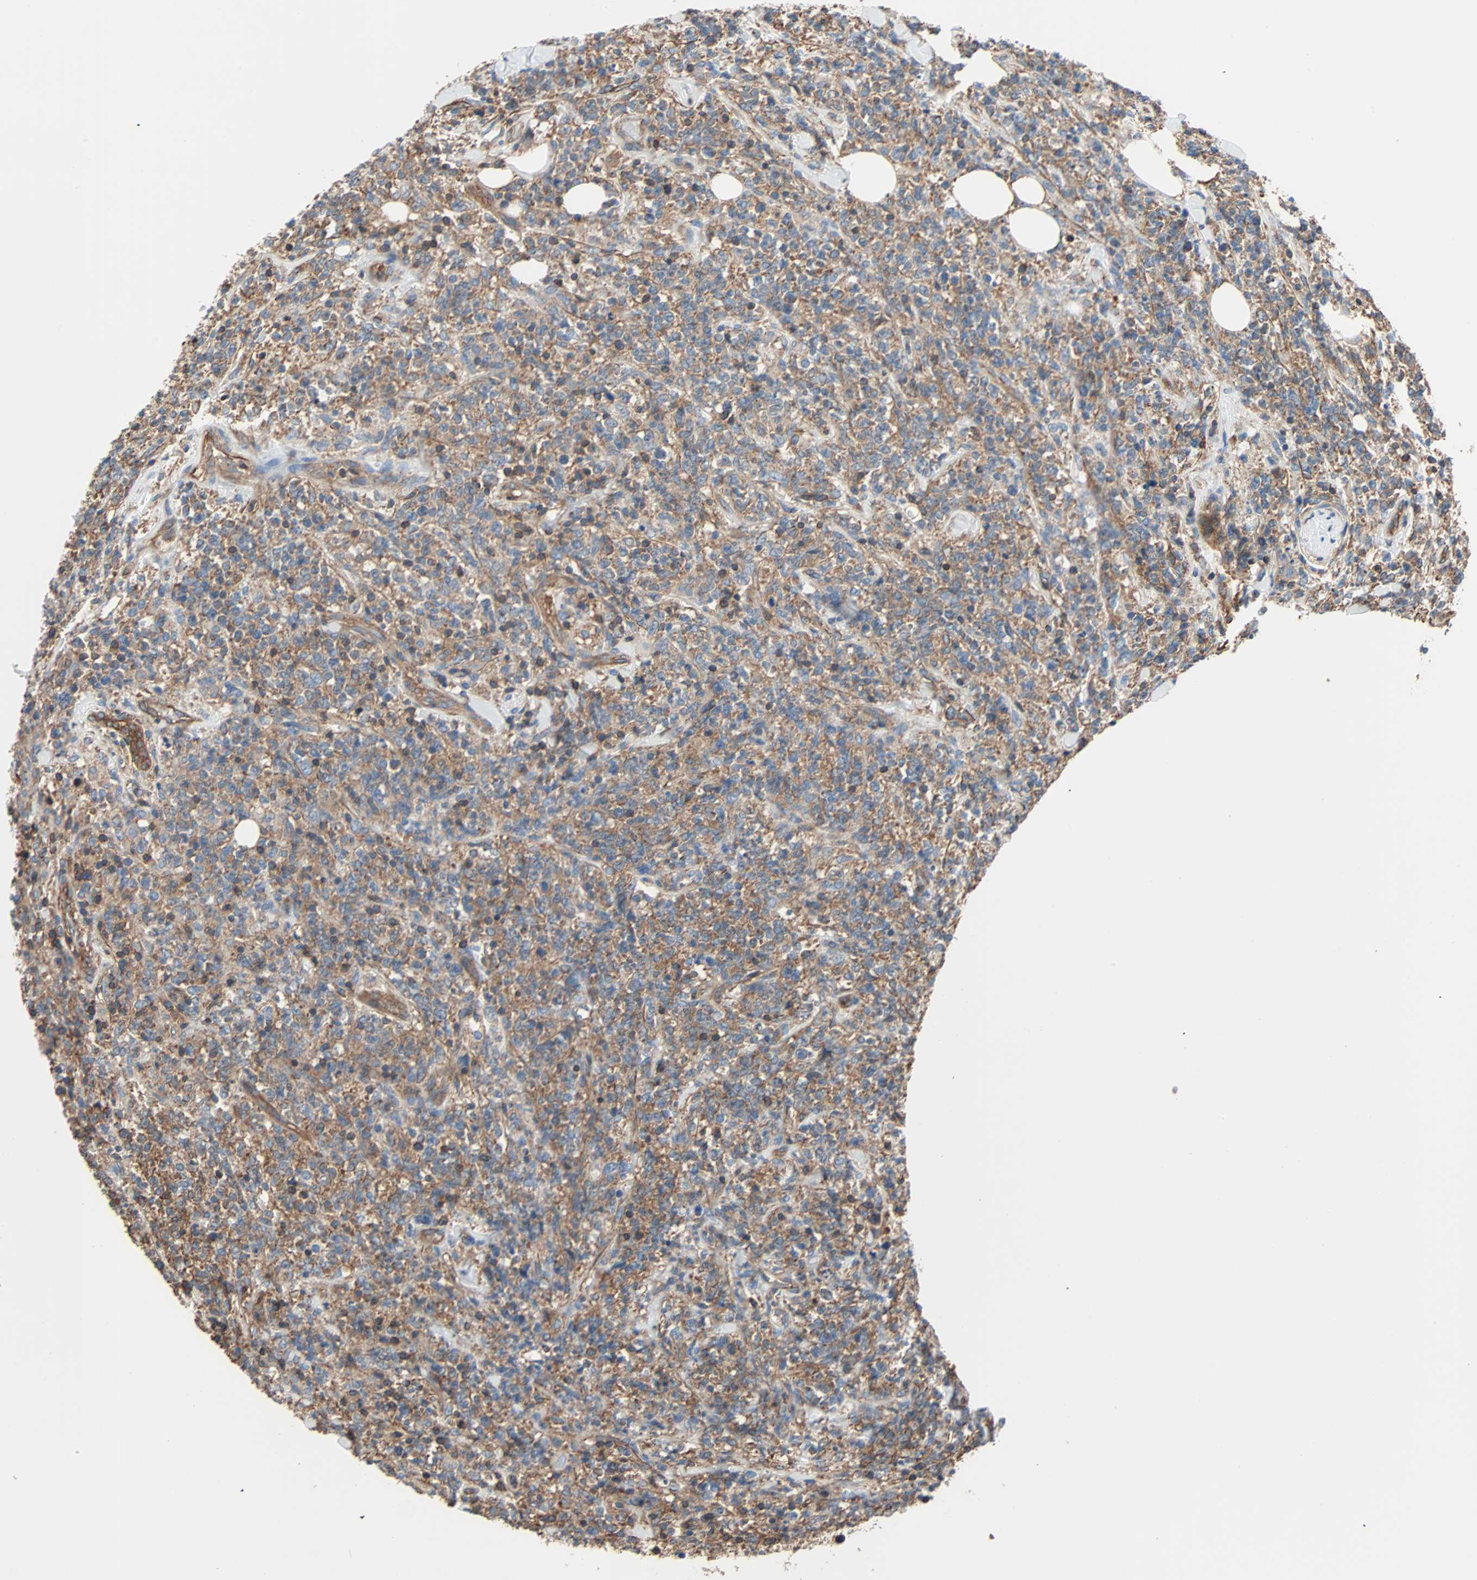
{"staining": {"intensity": "moderate", "quantity": "<25%", "location": "cytoplasmic/membranous"}, "tissue": "lymphoma", "cell_type": "Tumor cells", "image_type": "cancer", "snomed": [{"axis": "morphology", "description": "Malignant lymphoma, non-Hodgkin's type, High grade"}, {"axis": "topography", "description": "Soft tissue"}], "caption": "Approximately <25% of tumor cells in lymphoma display moderate cytoplasmic/membranous protein staining as visualized by brown immunohistochemical staining.", "gene": "GALNT10", "patient": {"sex": "male", "age": 18}}